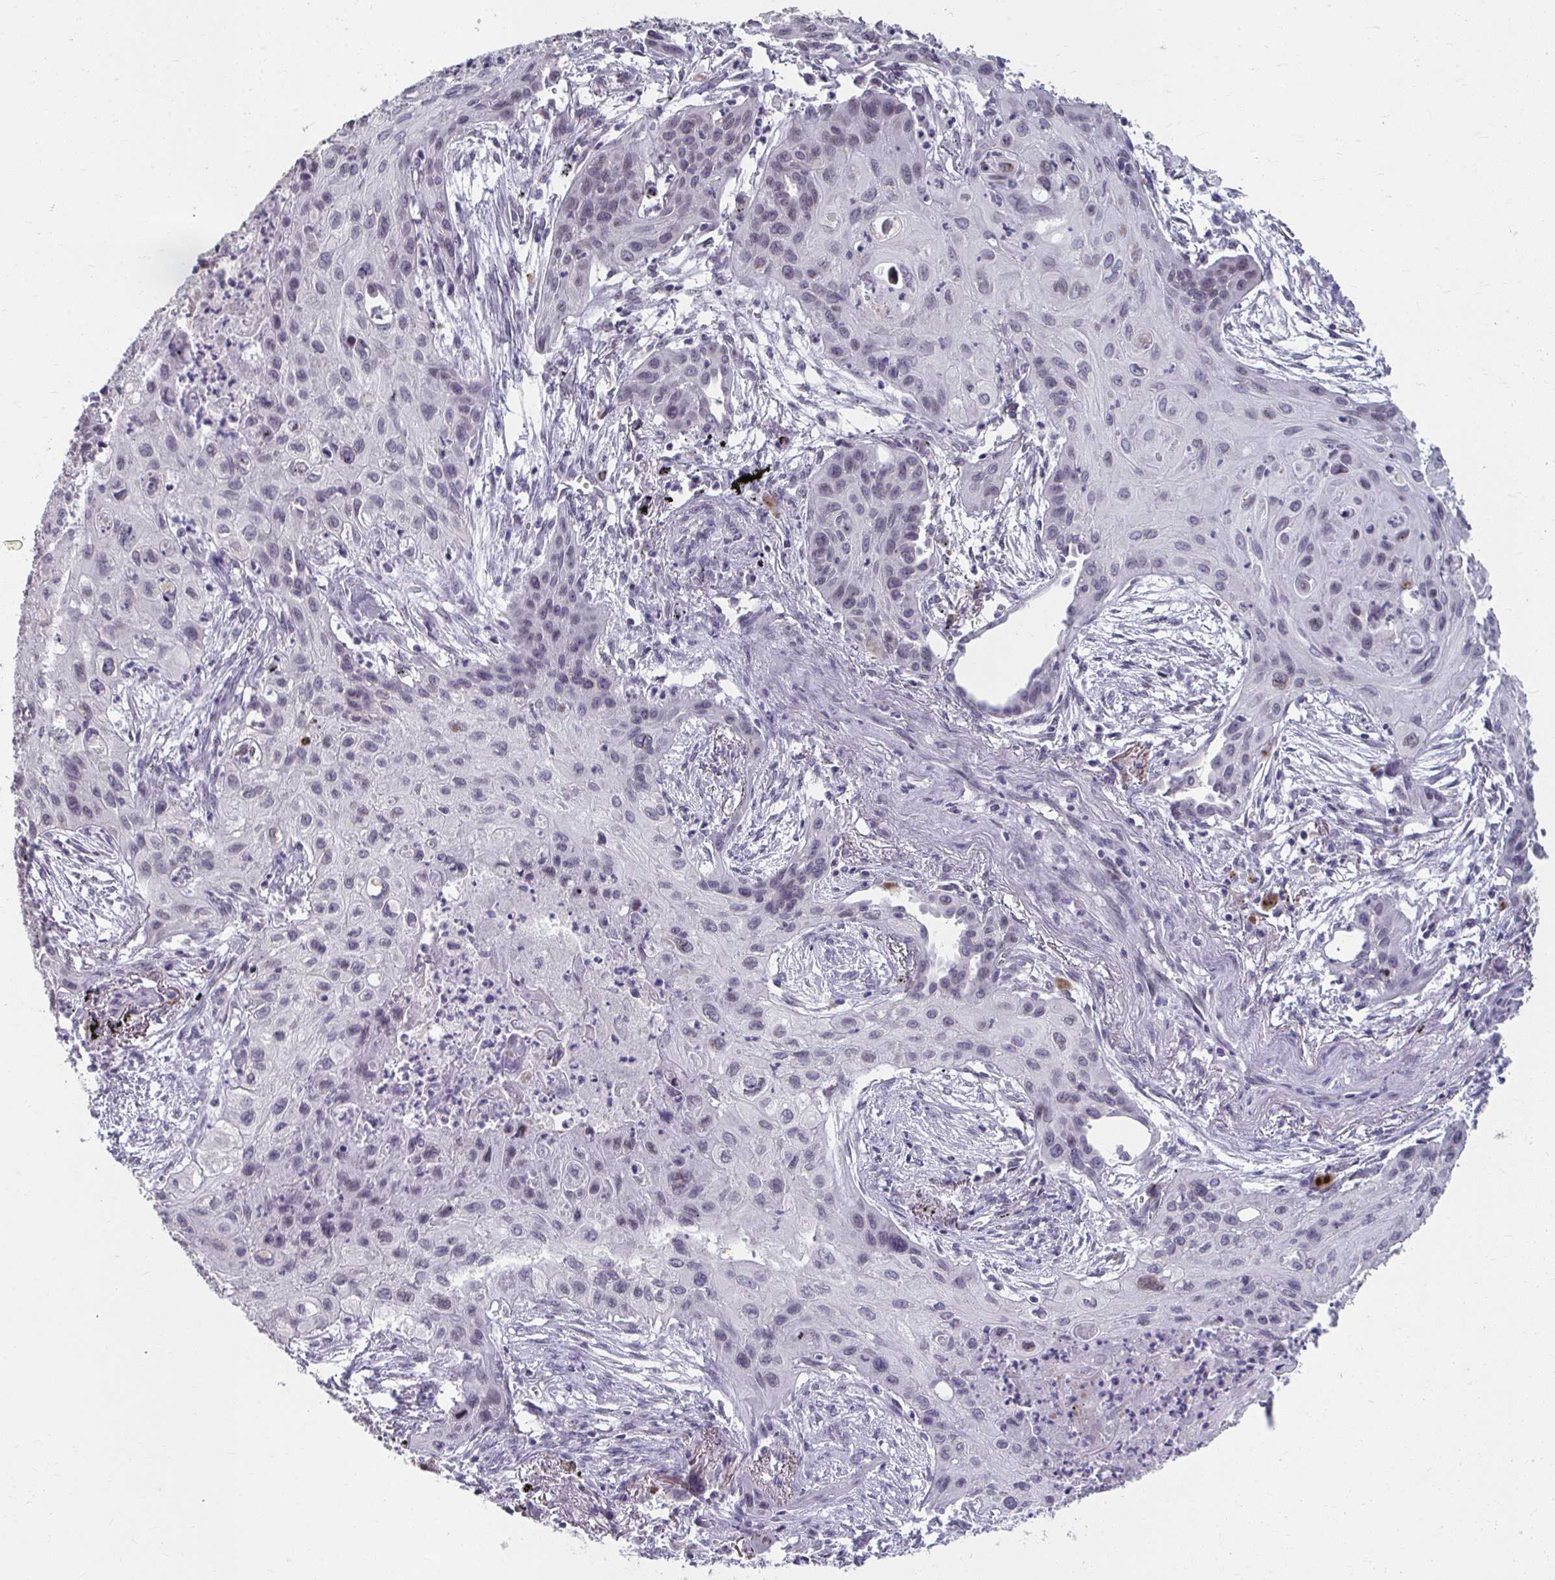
{"staining": {"intensity": "negative", "quantity": "none", "location": "none"}, "tissue": "lung cancer", "cell_type": "Tumor cells", "image_type": "cancer", "snomed": [{"axis": "morphology", "description": "Squamous cell carcinoma, NOS"}, {"axis": "topography", "description": "Lung"}], "caption": "Protein analysis of lung squamous cell carcinoma demonstrates no significant staining in tumor cells.", "gene": "NUP133", "patient": {"sex": "male", "age": 71}}